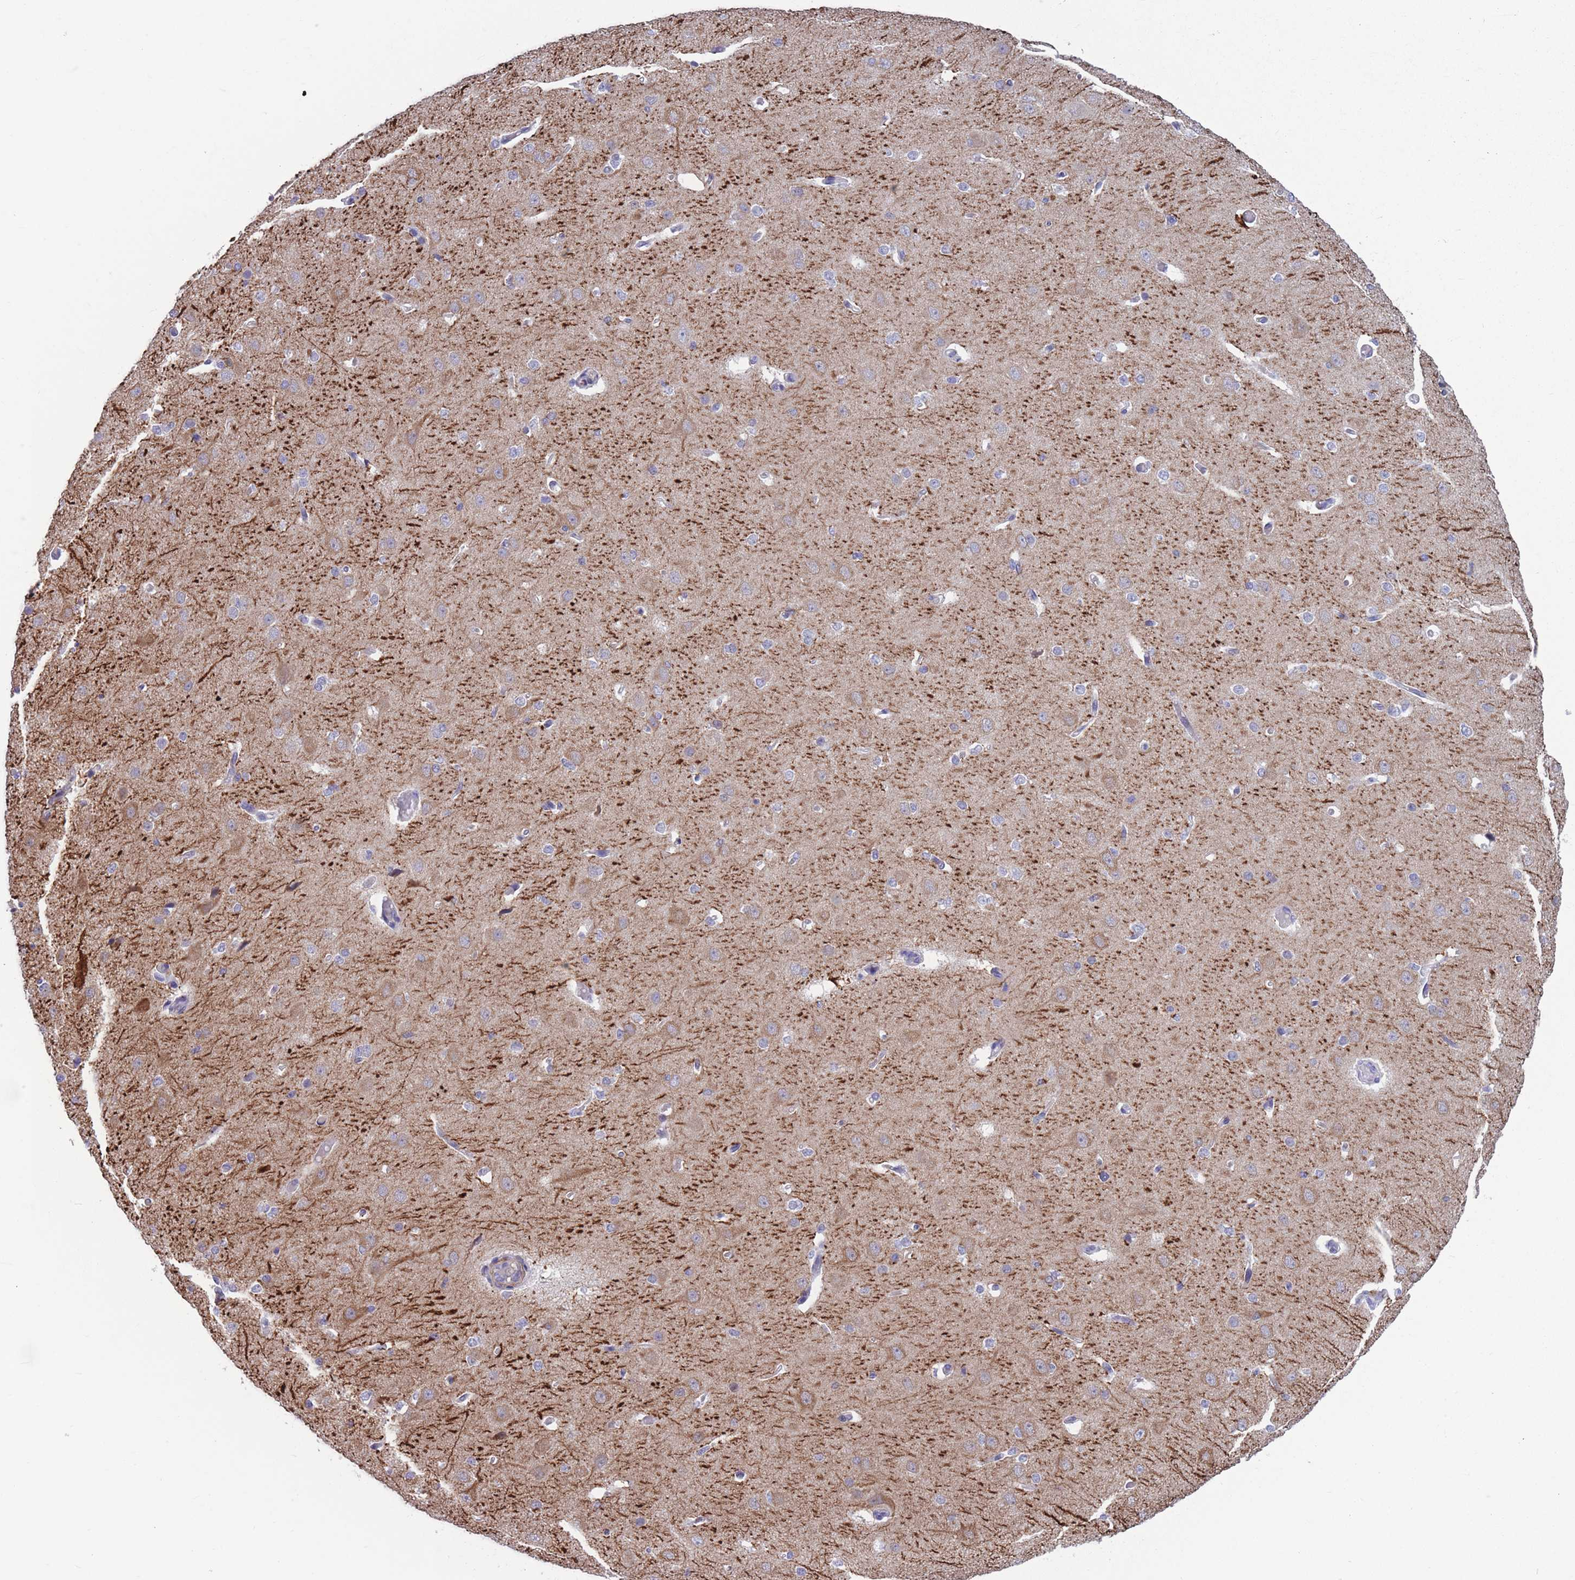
{"staining": {"intensity": "negative", "quantity": "none", "location": "none"}, "tissue": "cerebral cortex", "cell_type": "Endothelial cells", "image_type": "normal", "snomed": [{"axis": "morphology", "description": "Normal tissue, NOS"}, {"axis": "morphology", "description": "Inflammation, NOS"}, {"axis": "topography", "description": "Cerebral cortex"}], "caption": "A micrograph of human cerebral cortex is negative for staining in endothelial cells. (IHC, brightfield microscopy, high magnification).", "gene": "DPYD", "patient": {"sex": "male", "age": 6}}